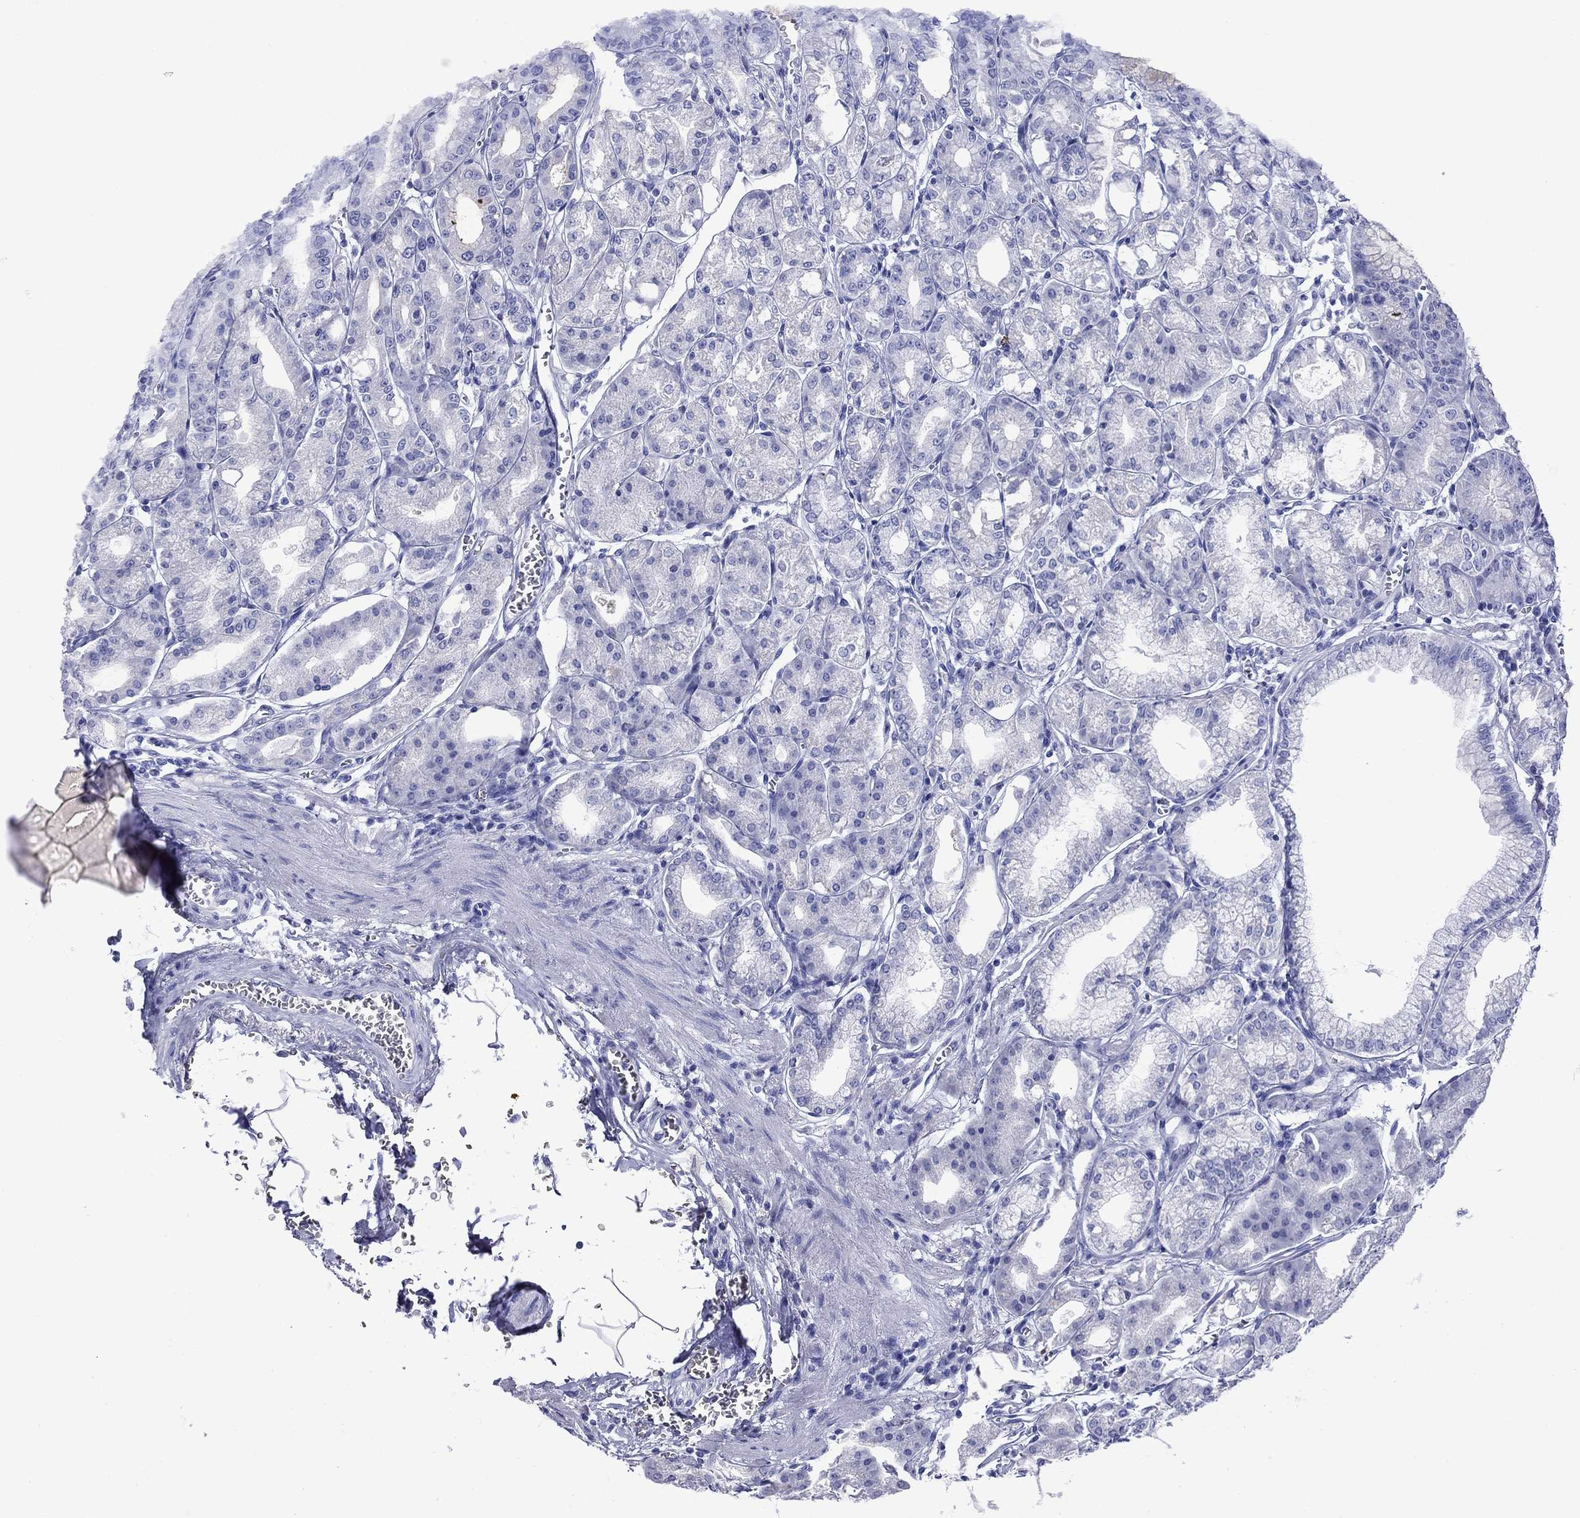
{"staining": {"intensity": "negative", "quantity": "none", "location": "none"}, "tissue": "stomach", "cell_type": "Glandular cells", "image_type": "normal", "snomed": [{"axis": "morphology", "description": "Normal tissue, NOS"}, {"axis": "topography", "description": "Stomach, lower"}], "caption": "This is an immunohistochemistry photomicrograph of benign human stomach. There is no positivity in glandular cells.", "gene": "GIP", "patient": {"sex": "male", "age": 71}}